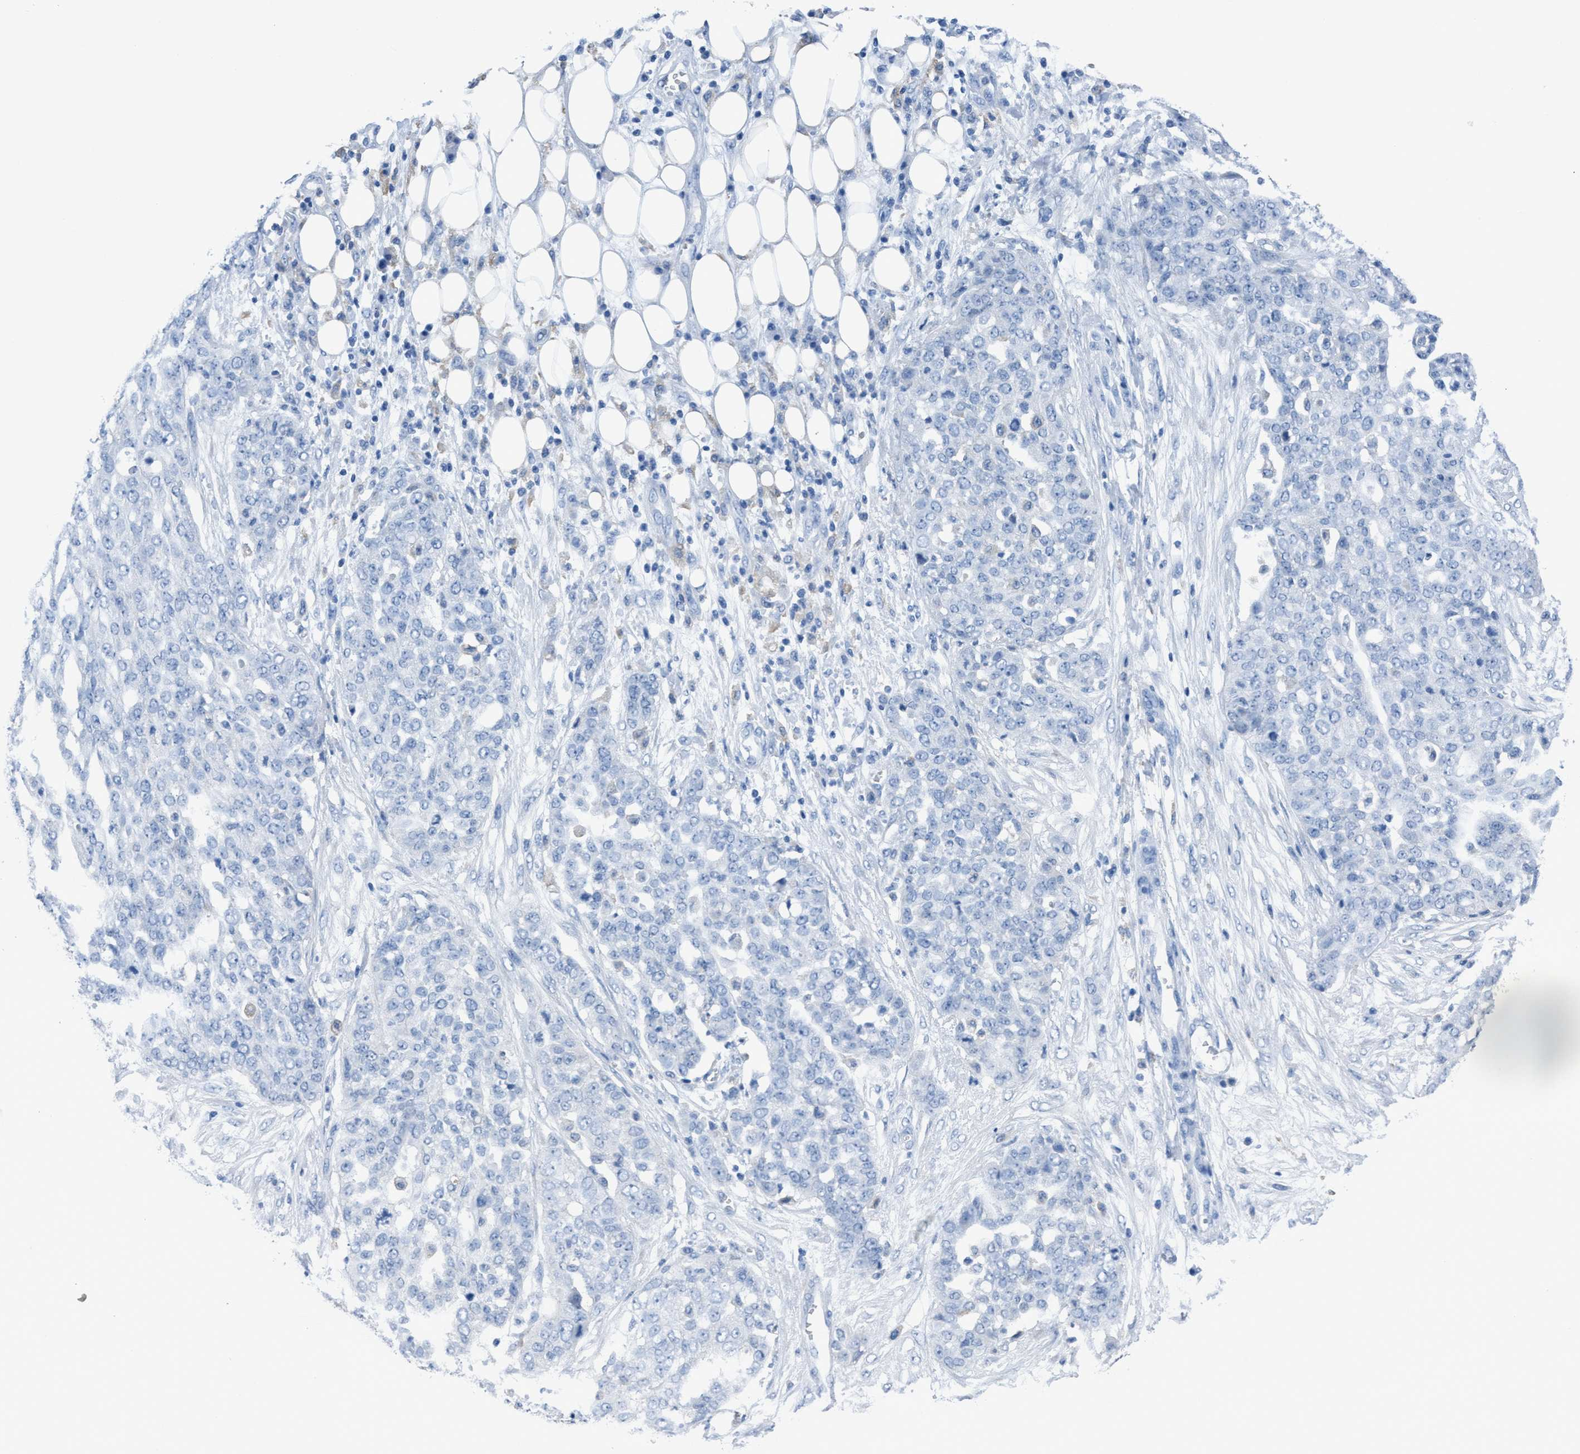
{"staining": {"intensity": "negative", "quantity": "none", "location": "none"}, "tissue": "ovarian cancer", "cell_type": "Tumor cells", "image_type": "cancer", "snomed": [{"axis": "morphology", "description": "Cystadenocarcinoma, serous, NOS"}, {"axis": "topography", "description": "Soft tissue"}, {"axis": "topography", "description": "Ovary"}], "caption": "A micrograph of ovarian serous cystadenocarcinoma stained for a protein reveals no brown staining in tumor cells.", "gene": "DNAI1", "patient": {"sex": "female", "age": 57}}